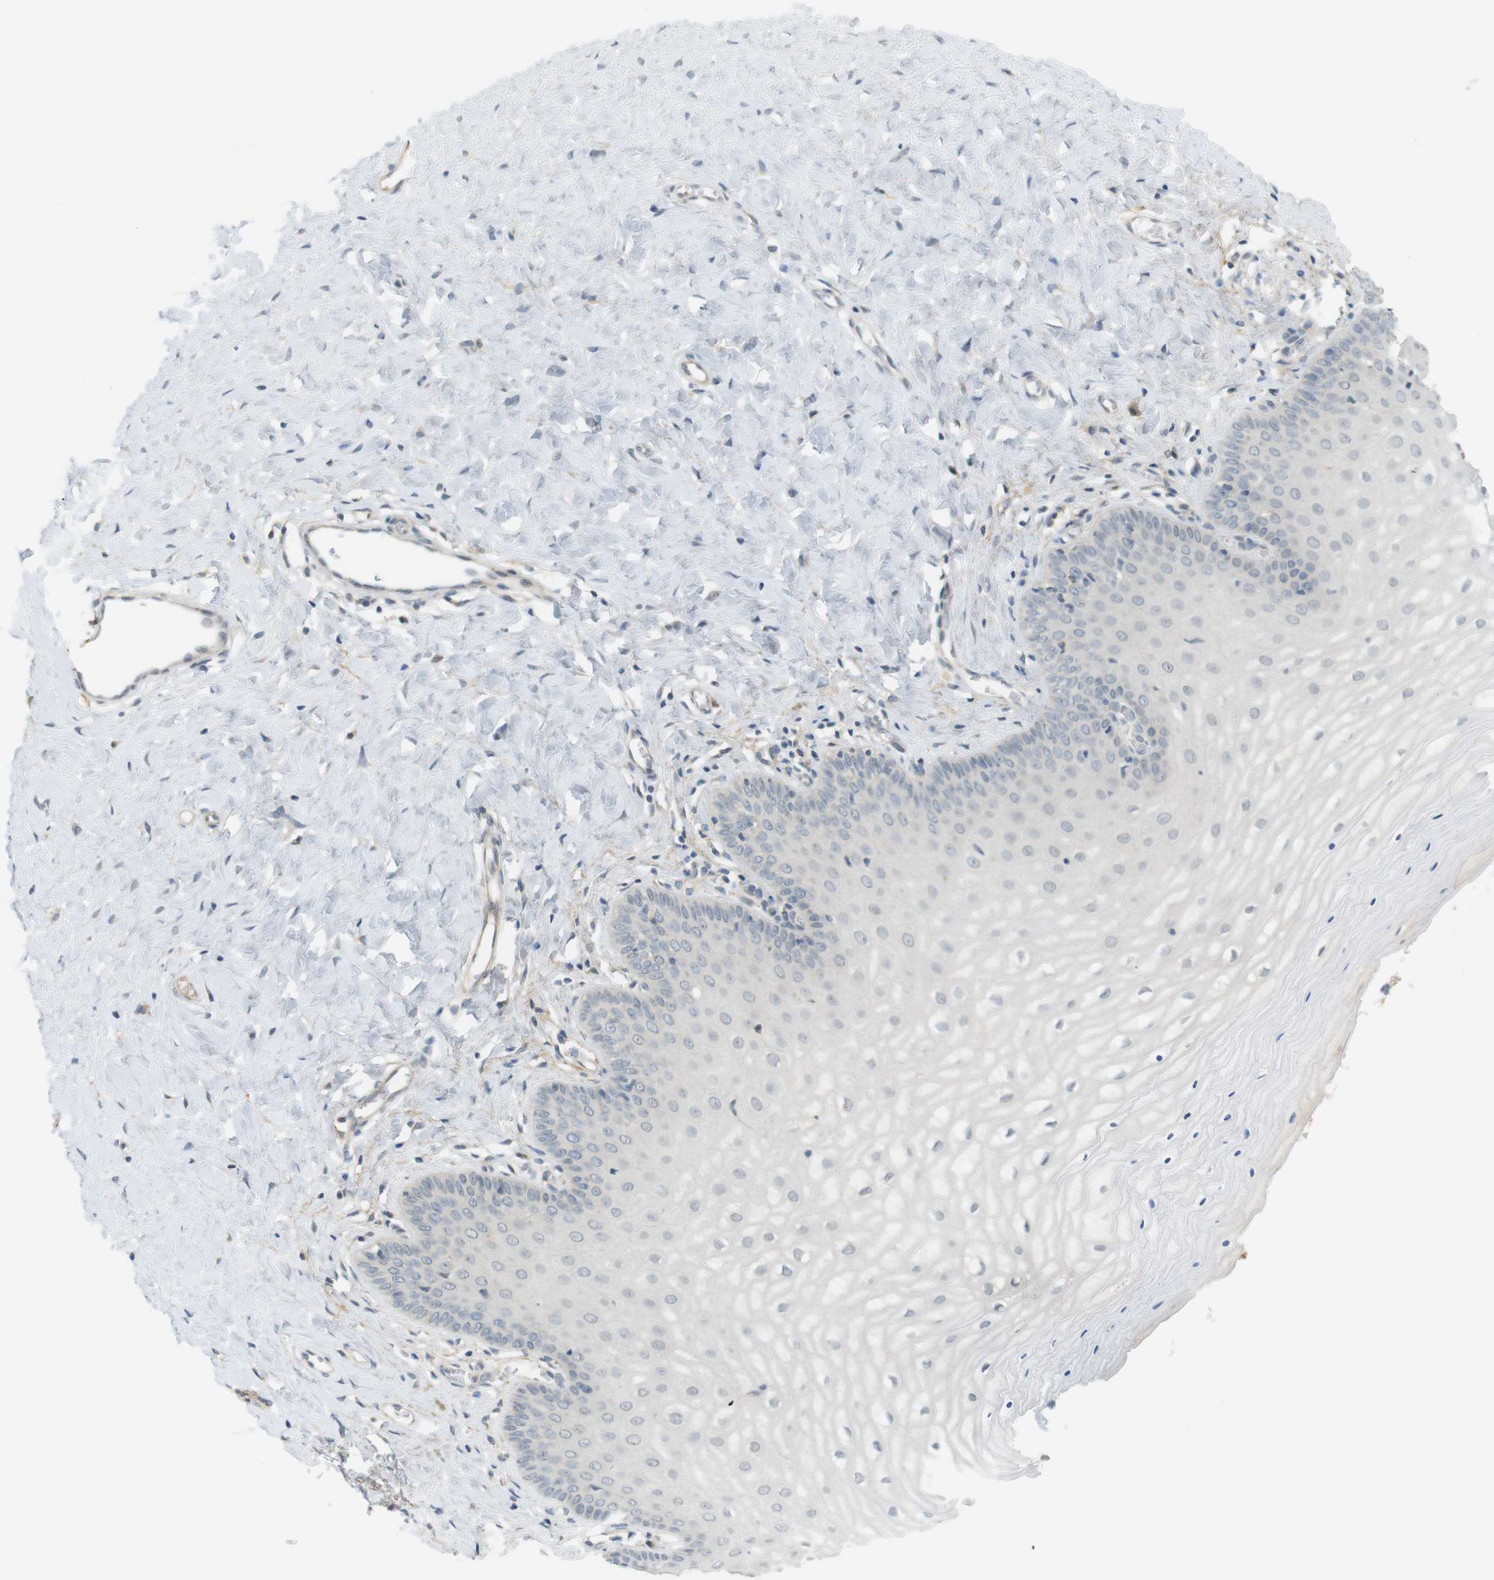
{"staining": {"intensity": "moderate", "quantity": ">75%", "location": "cytoplasmic/membranous"}, "tissue": "cervix", "cell_type": "Glandular cells", "image_type": "normal", "snomed": [{"axis": "morphology", "description": "Normal tissue, NOS"}, {"axis": "topography", "description": "Cervix"}], "caption": "About >75% of glandular cells in normal cervix exhibit moderate cytoplasmic/membranous protein positivity as visualized by brown immunohistochemical staining.", "gene": "UGT8", "patient": {"sex": "female", "age": 55}}